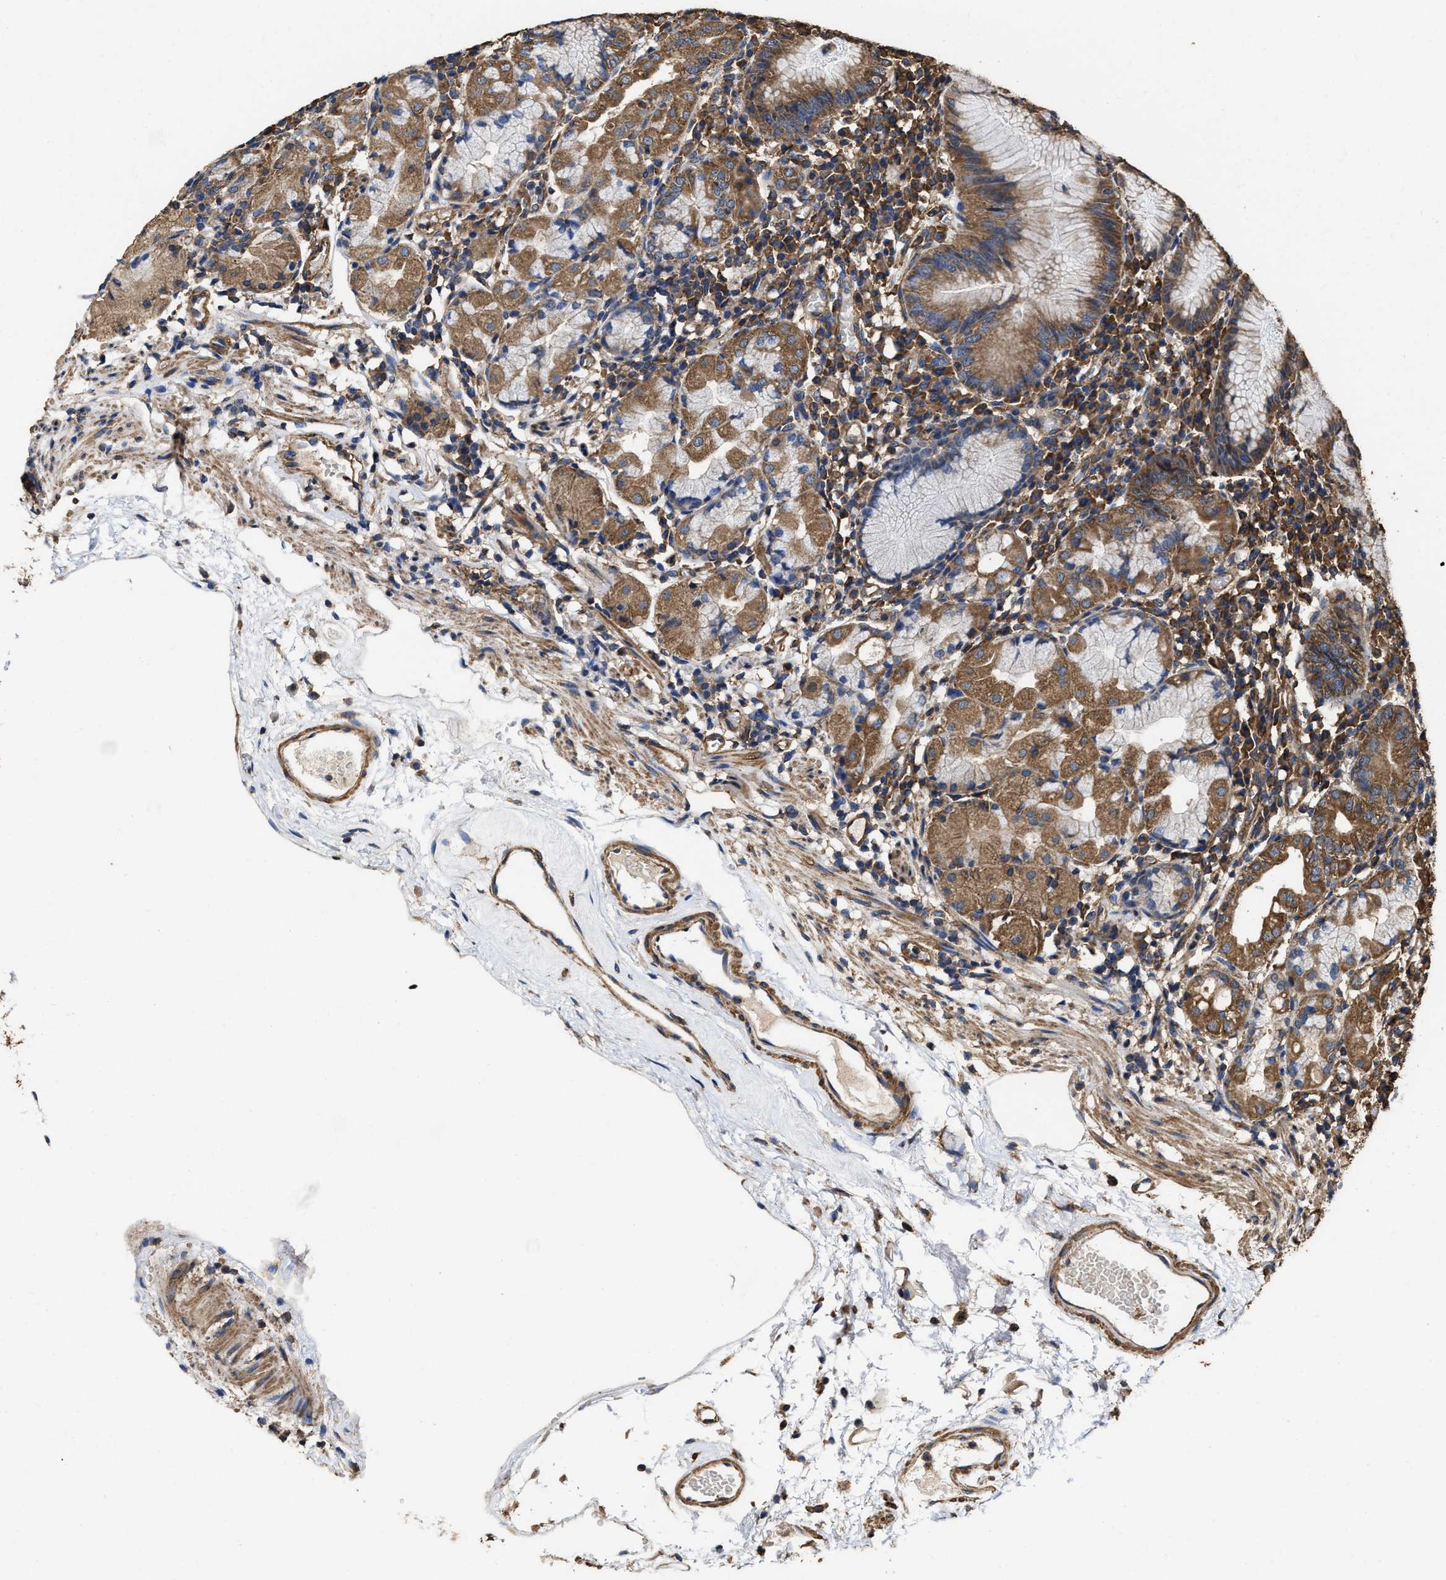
{"staining": {"intensity": "moderate", "quantity": ">75%", "location": "cytoplasmic/membranous"}, "tissue": "stomach", "cell_type": "Glandular cells", "image_type": "normal", "snomed": [{"axis": "morphology", "description": "Normal tissue, NOS"}, {"axis": "topography", "description": "Stomach"}, {"axis": "topography", "description": "Stomach, lower"}], "caption": "Immunohistochemical staining of normal human stomach demonstrates >75% levels of moderate cytoplasmic/membranous protein positivity in approximately >75% of glandular cells. (Stains: DAB (3,3'-diaminobenzidine) in brown, nuclei in blue, Microscopy: brightfield microscopy at high magnification).", "gene": "SFXN4", "patient": {"sex": "female", "age": 75}}